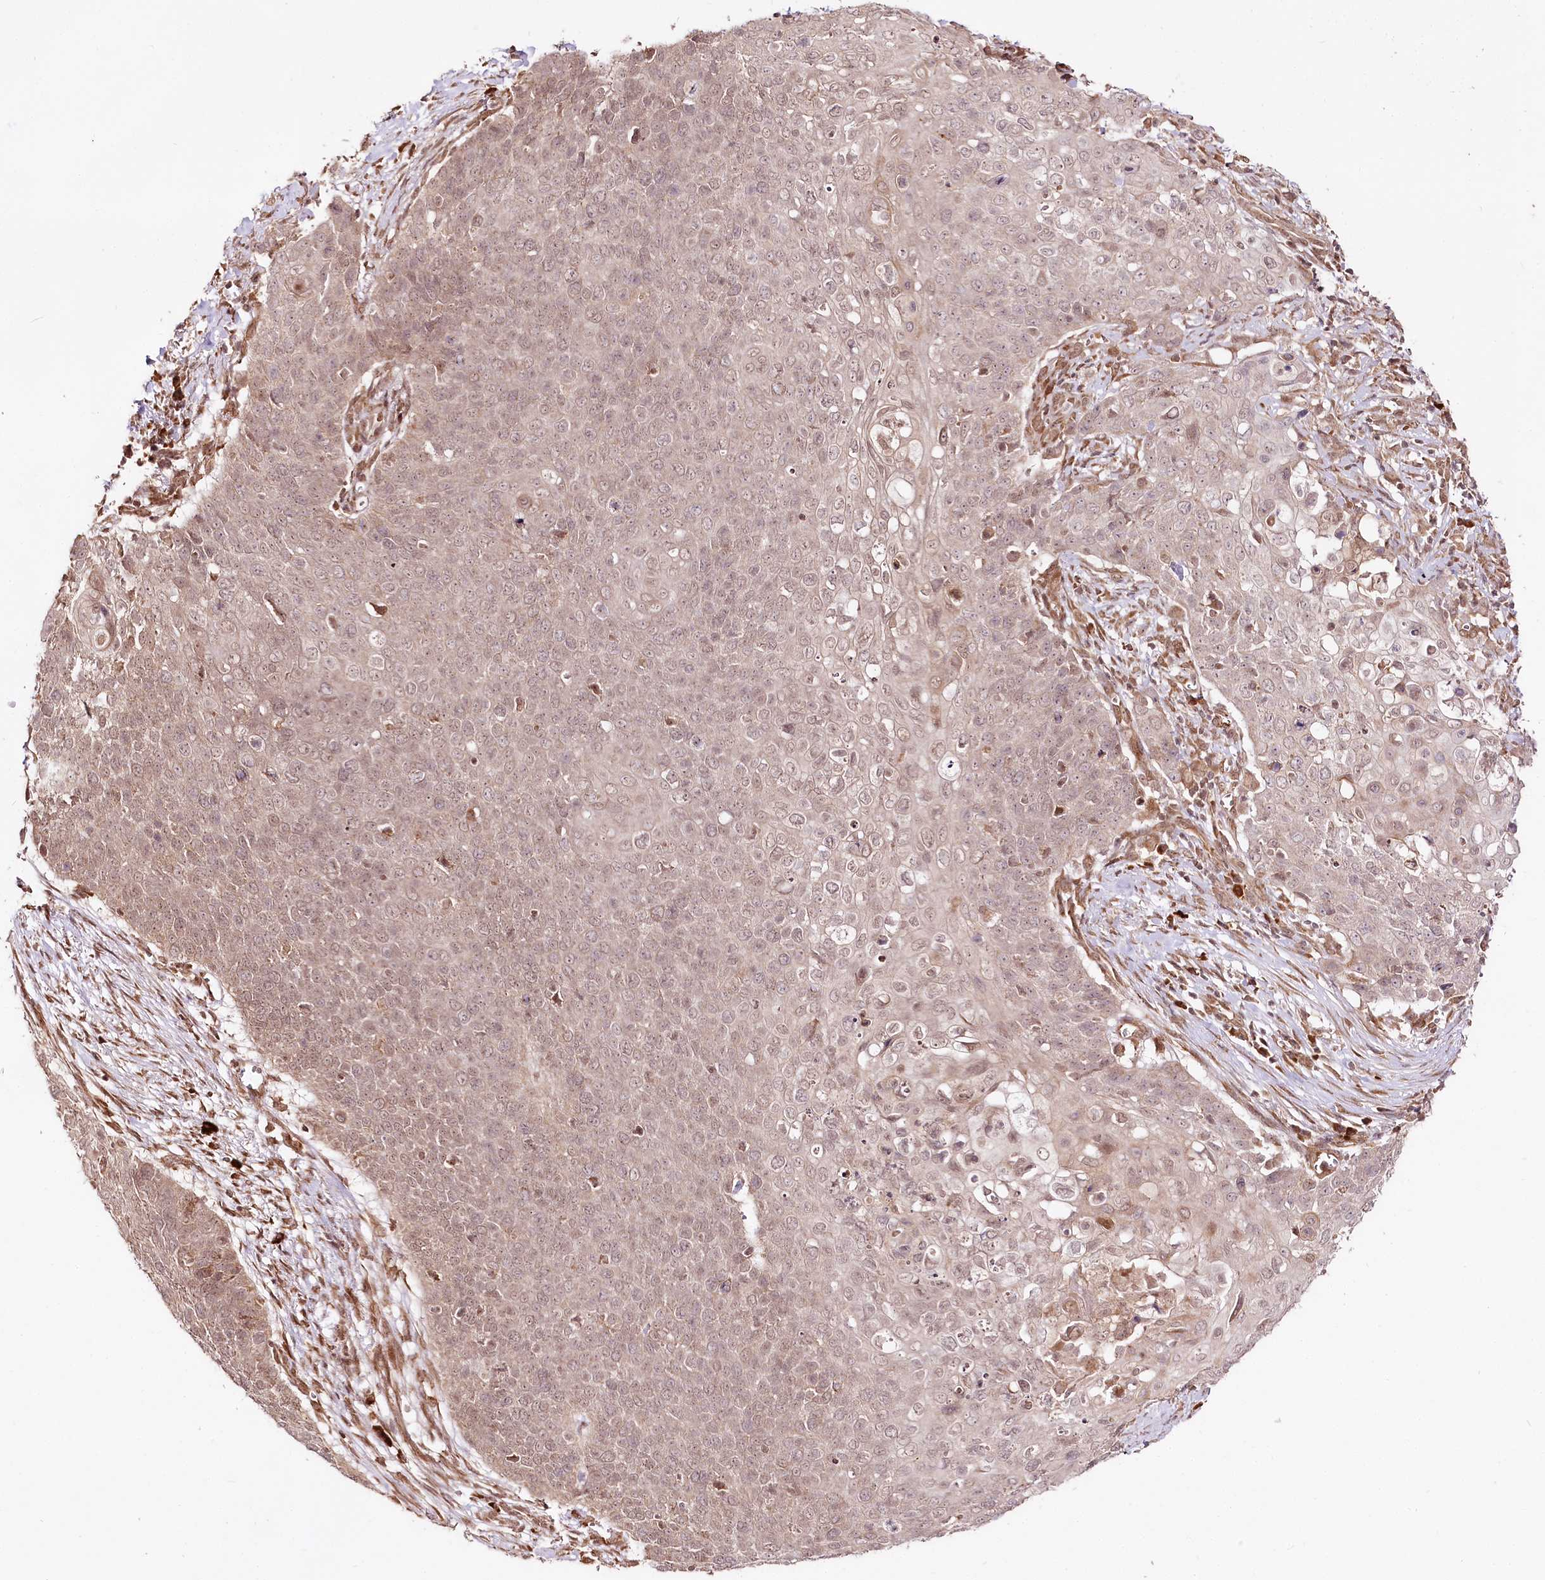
{"staining": {"intensity": "weak", "quantity": "25%-75%", "location": "nuclear"}, "tissue": "cervical cancer", "cell_type": "Tumor cells", "image_type": "cancer", "snomed": [{"axis": "morphology", "description": "Squamous cell carcinoma, NOS"}, {"axis": "topography", "description": "Cervix"}], "caption": "Squamous cell carcinoma (cervical) stained with DAB (3,3'-diaminobenzidine) IHC demonstrates low levels of weak nuclear positivity in approximately 25%-75% of tumor cells.", "gene": "ENSG00000144785", "patient": {"sex": "female", "age": 39}}